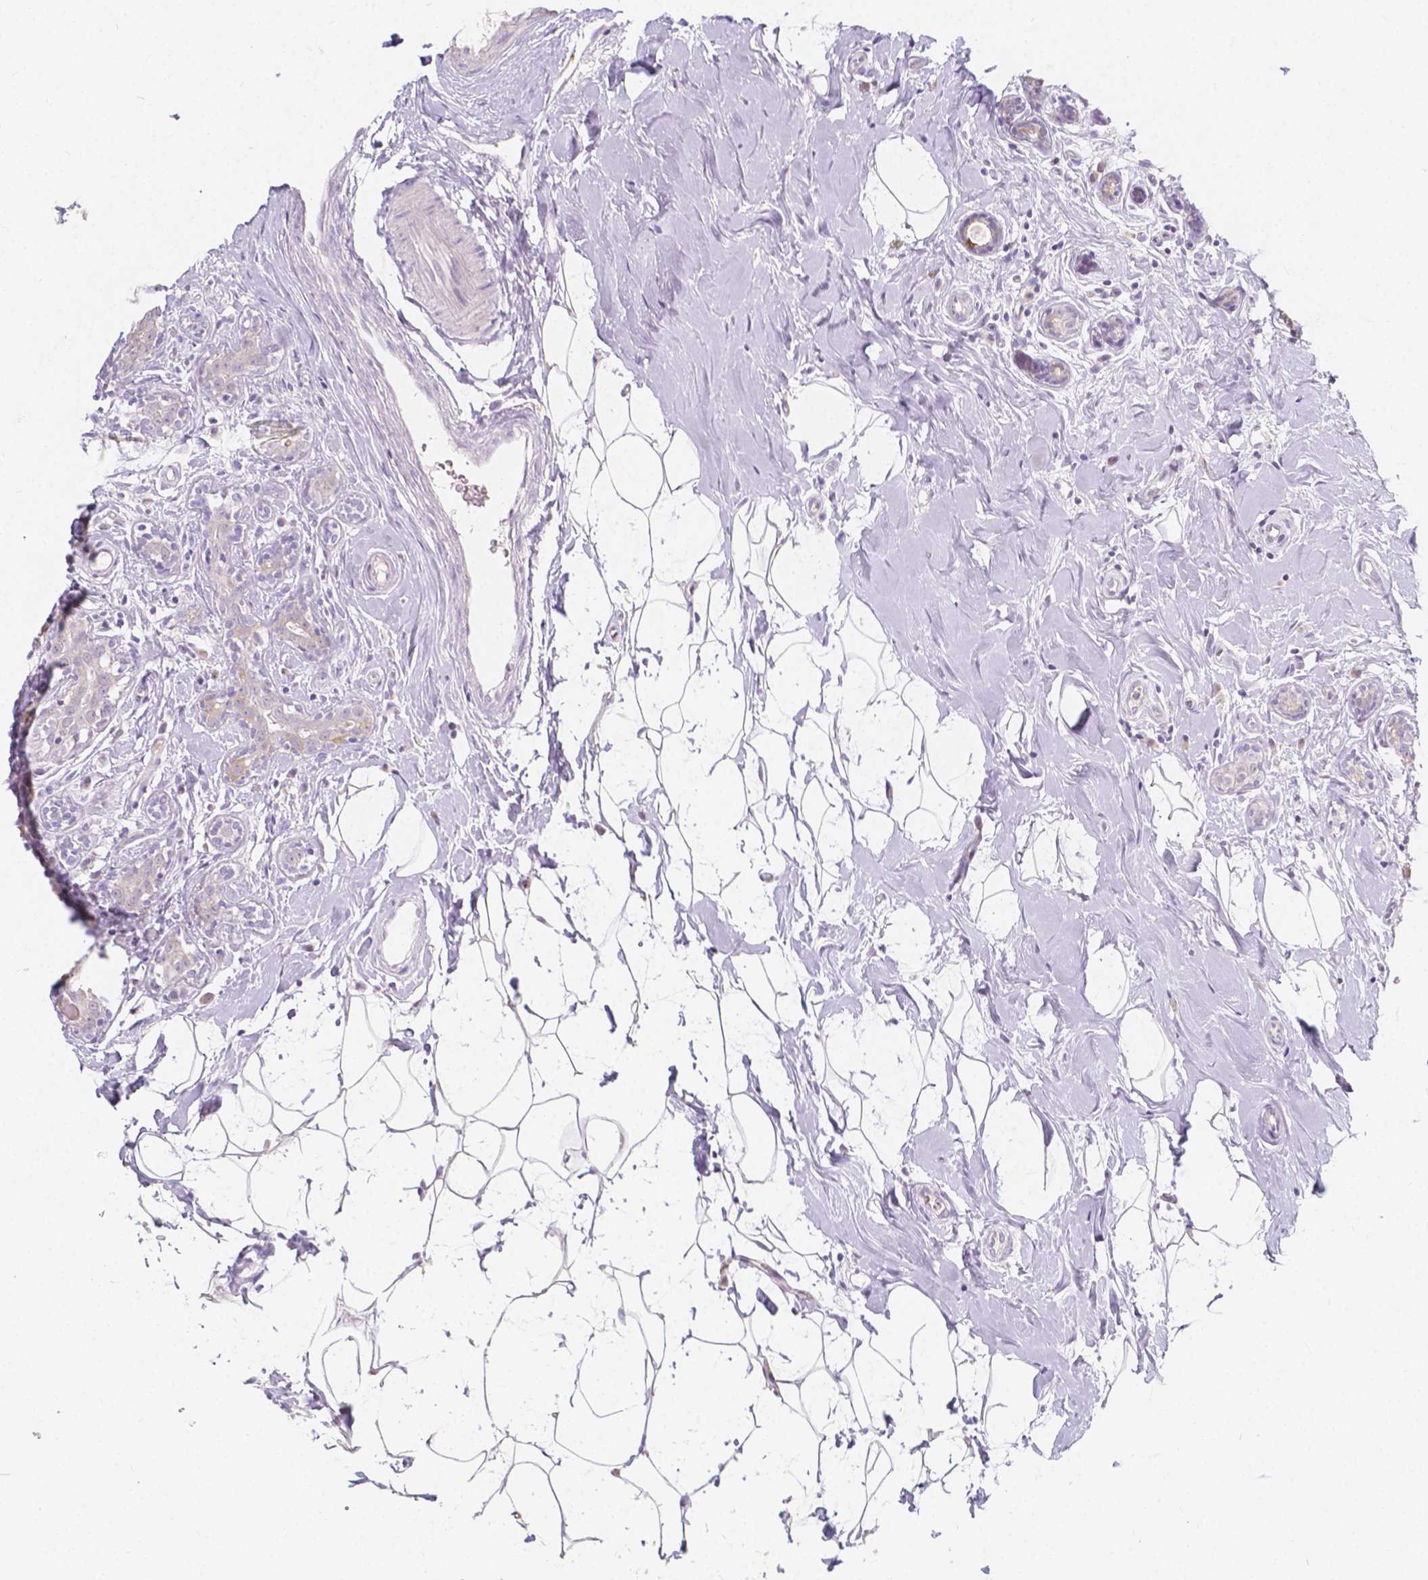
{"staining": {"intensity": "negative", "quantity": "none", "location": "none"}, "tissue": "breast cancer", "cell_type": "Tumor cells", "image_type": "cancer", "snomed": [{"axis": "morphology", "description": "Normal tissue, NOS"}, {"axis": "morphology", "description": "Duct carcinoma"}, {"axis": "topography", "description": "Breast"}], "caption": "An immunohistochemistry histopathology image of breast invasive ductal carcinoma is shown. There is no staining in tumor cells of breast invasive ductal carcinoma.", "gene": "RNF186", "patient": {"sex": "female", "age": 43}}